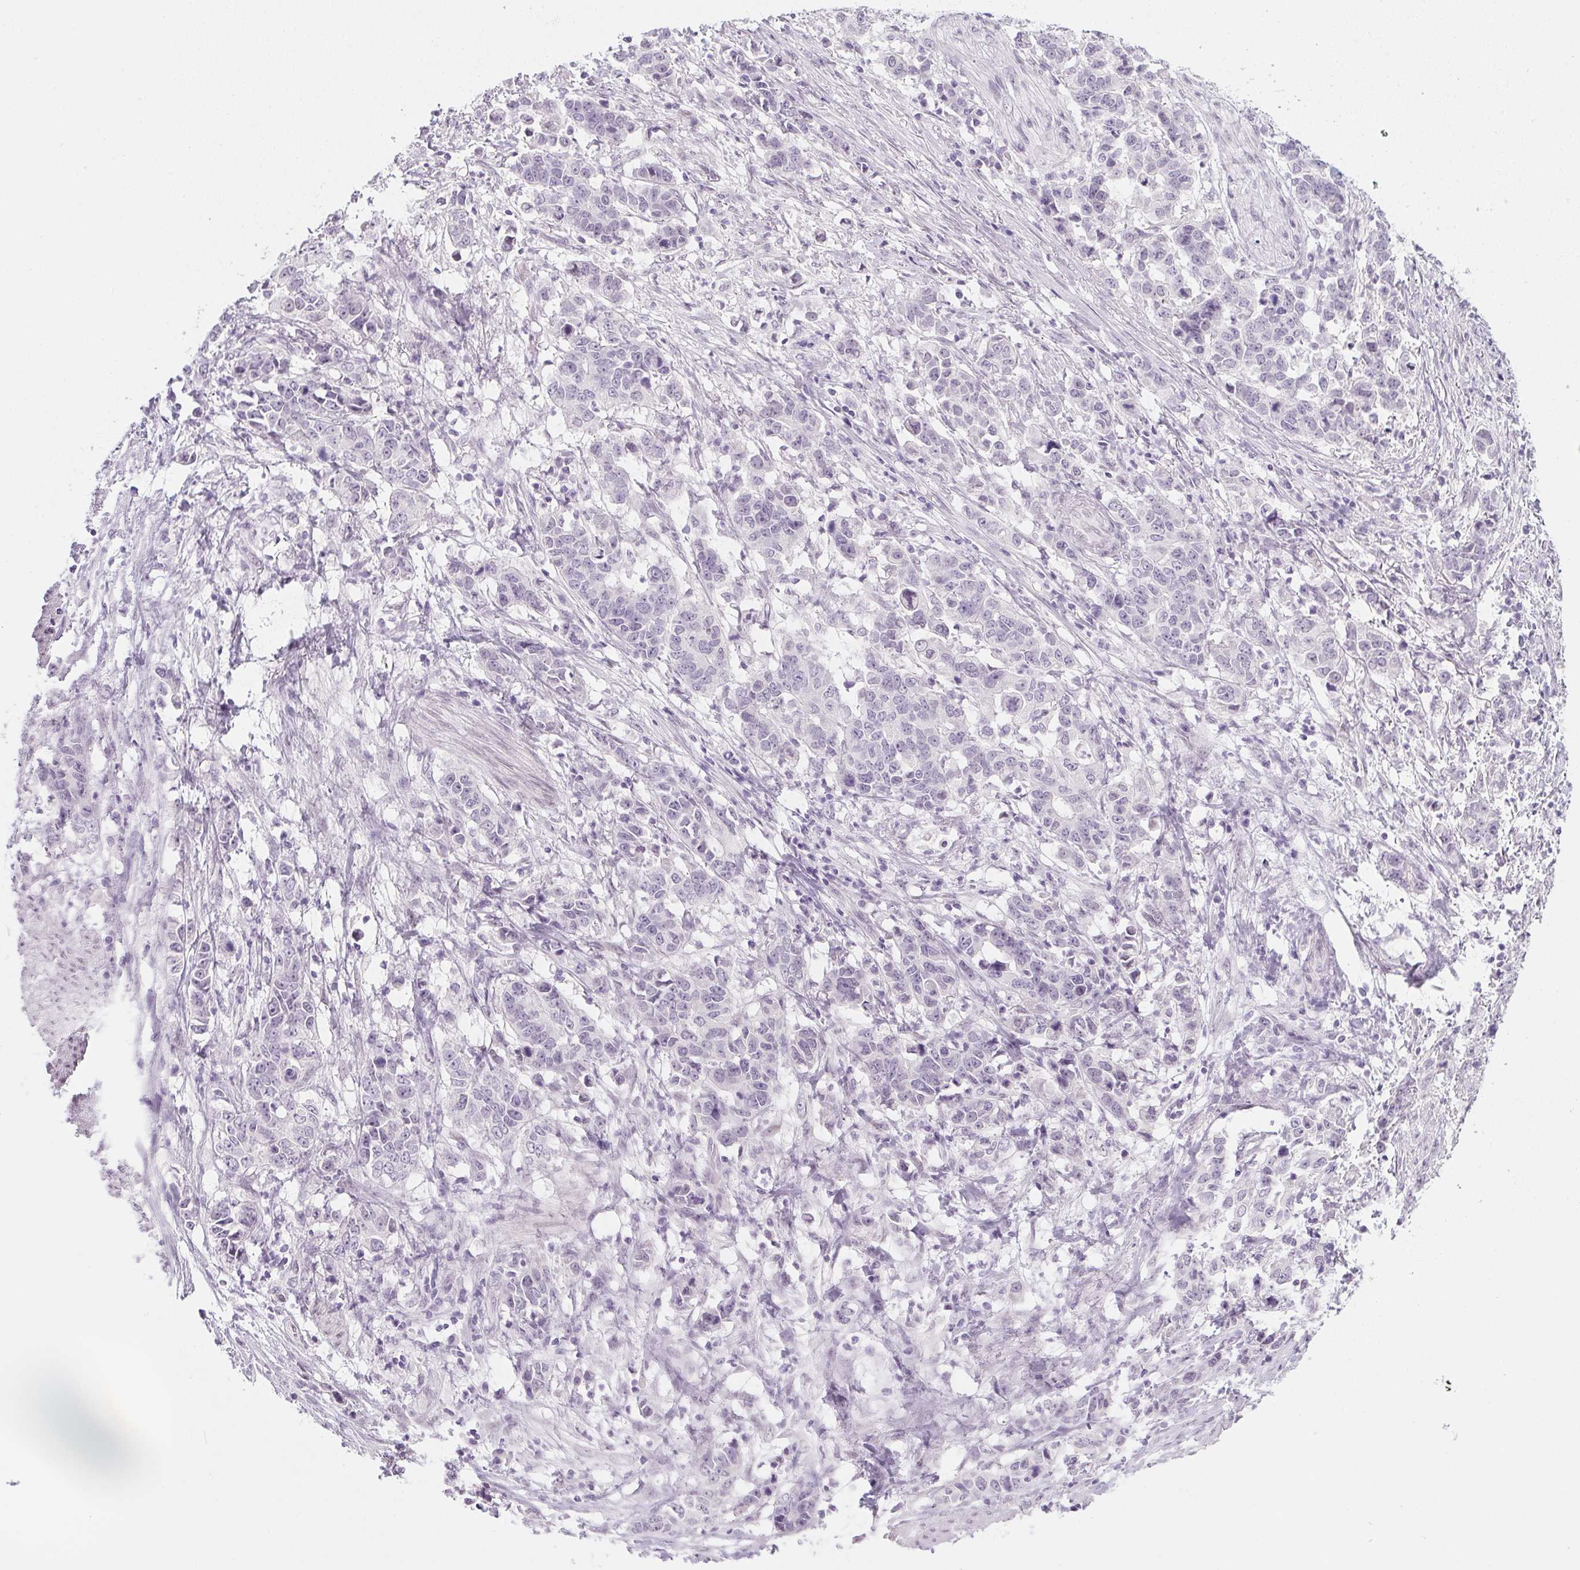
{"staining": {"intensity": "negative", "quantity": "none", "location": "none"}, "tissue": "stomach cancer", "cell_type": "Tumor cells", "image_type": "cancer", "snomed": [{"axis": "morphology", "description": "Adenocarcinoma, NOS"}, {"axis": "topography", "description": "Stomach, upper"}], "caption": "Tumor cells show no significant positivity in adenocarcinoma (stomach).", "gene": "KCNQ2", "patient": {"sex": "male", "age": 69}}